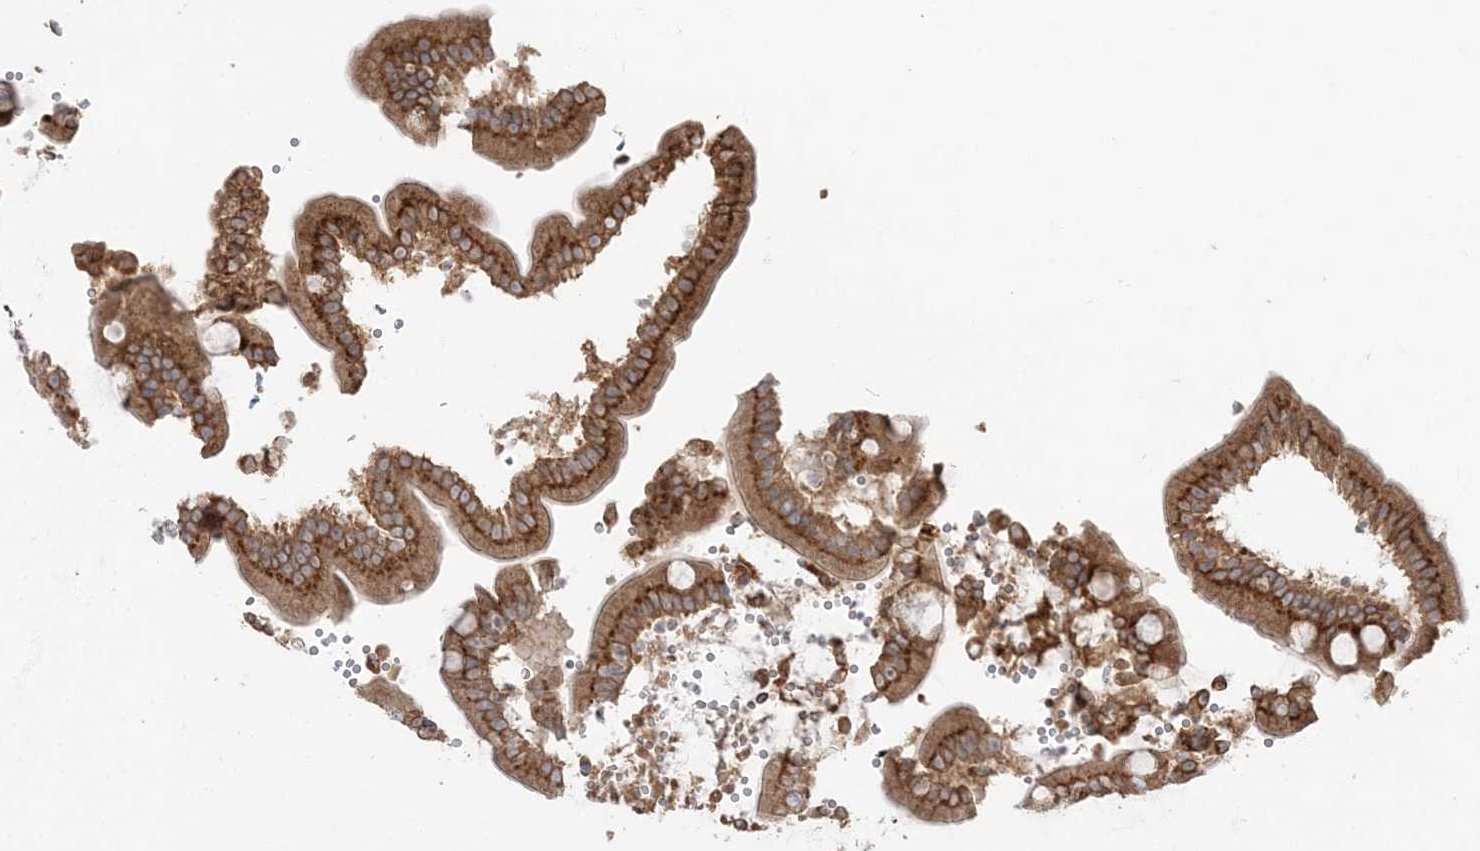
{"staining": {"intensity": "moderate", "quantity": ">75%", "location": "cytoplasmic/membranous"}, "tissue": "duodenum", "cell_type": "Glandular cells", "image_type": "normal", "snomed": [{"axis": "morphology", "description": "Normal tissue, NOS"}, {"axis": "topography", "description": "Duodenum"}], "caption": "Protein expression by immunohistochemistry (IHC) reveals moderate cytoplasmic/membranous staining in about >75% of glandular cells in benign duodenum.", "gene": "ABCC3", "patient": {"sex": "female", "age": 62}}